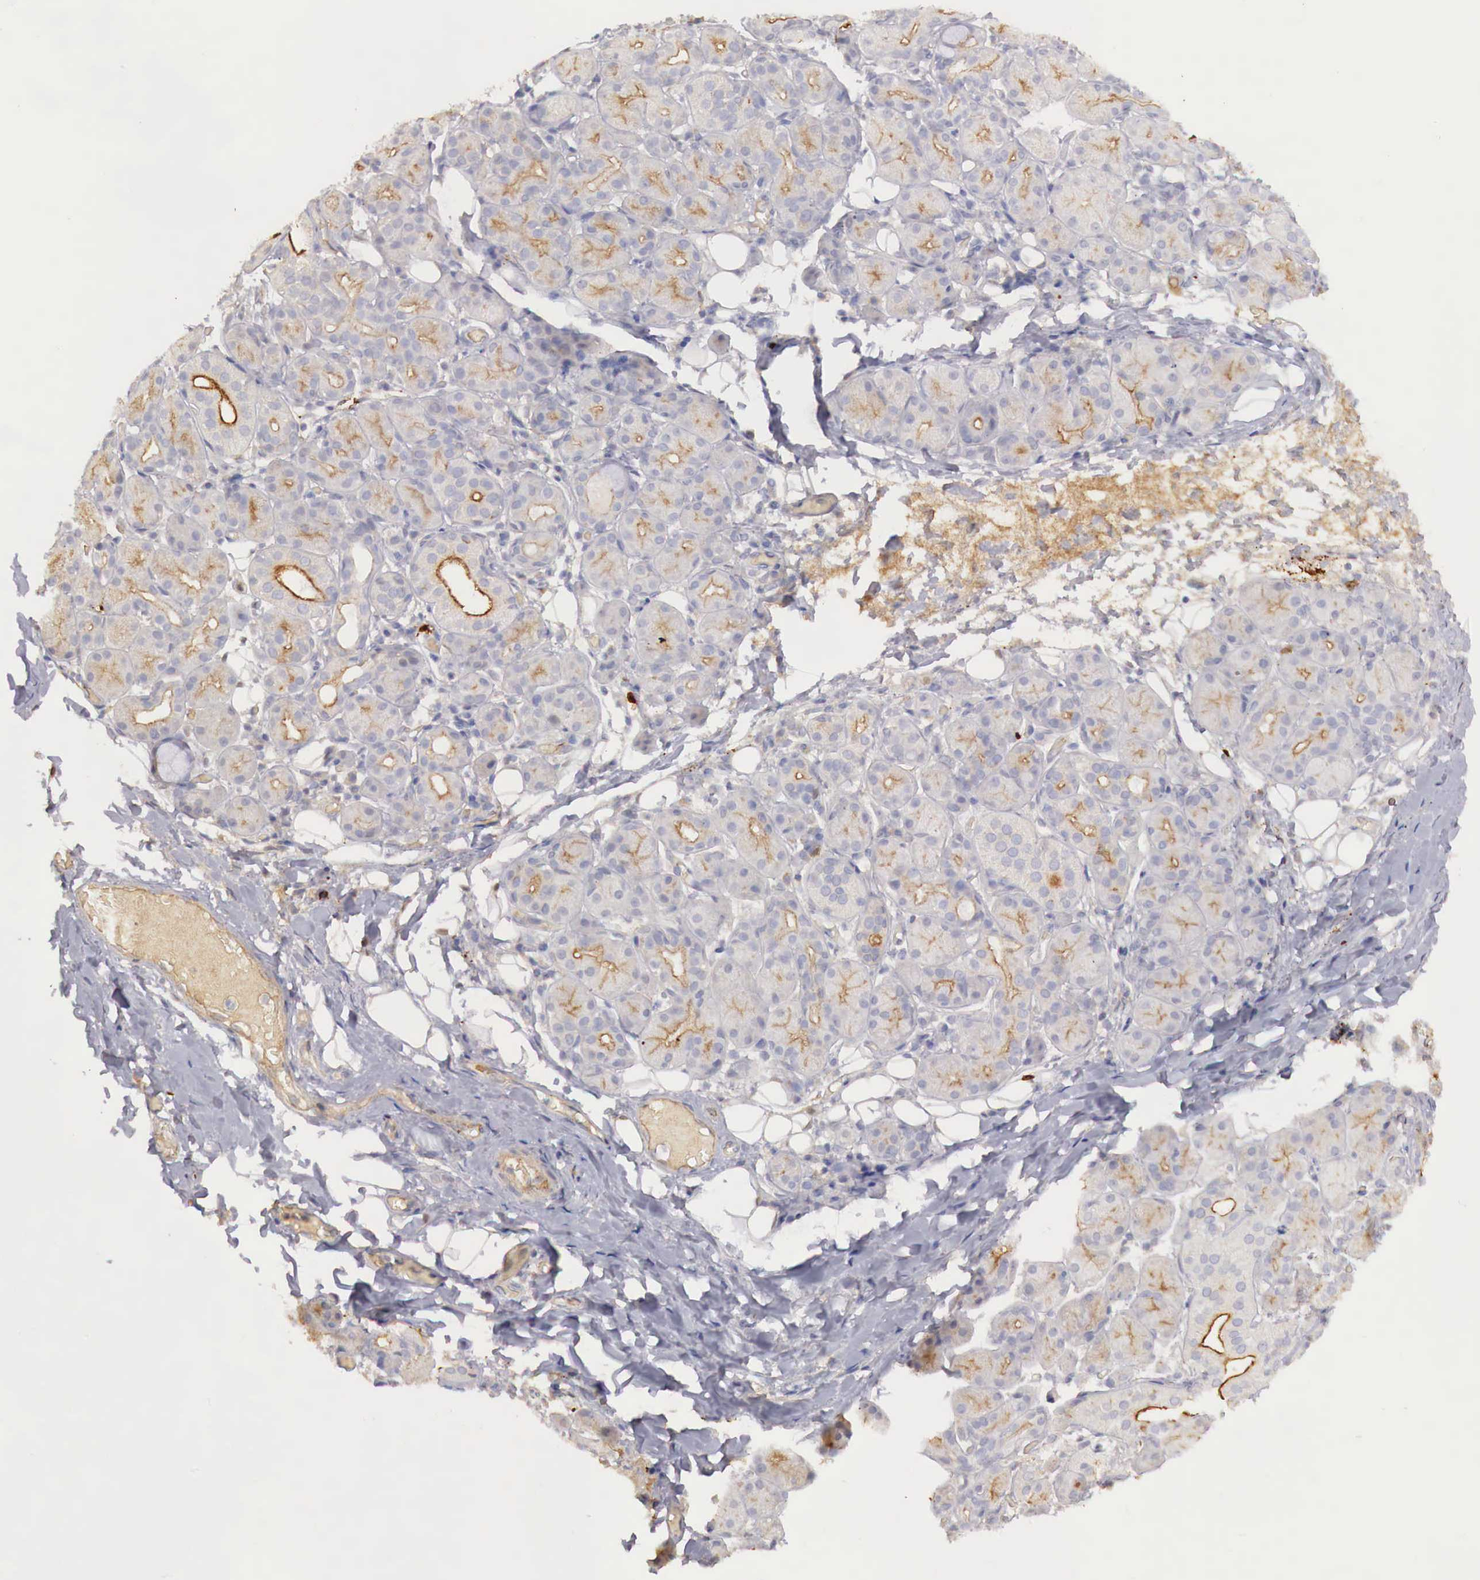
{"staining": {"intensity": "weak", "quantity": "25%-75%", "location": "cytoplasmic/membranous"}, "tissue": "salivary gland", "cell_type": "Glandular cells", "image_type": "normal", "snomed": [{"axis": "morphology", "description": "Normal tissue, NOS"}, {"axis": "topography", "description": "Salivary gland"}, {"axis": "topography", "description": "Peripheral nerve tissue"}], "caption": "This photomicrograph demonstrates IHC staining of benign human salivary gland, with low weak cytoplasmic/membranous staining in approximately 25%-75% of glandular cells.", "gene": "KLHDC7B", "patient": {"sex": "male", "age": 62}}